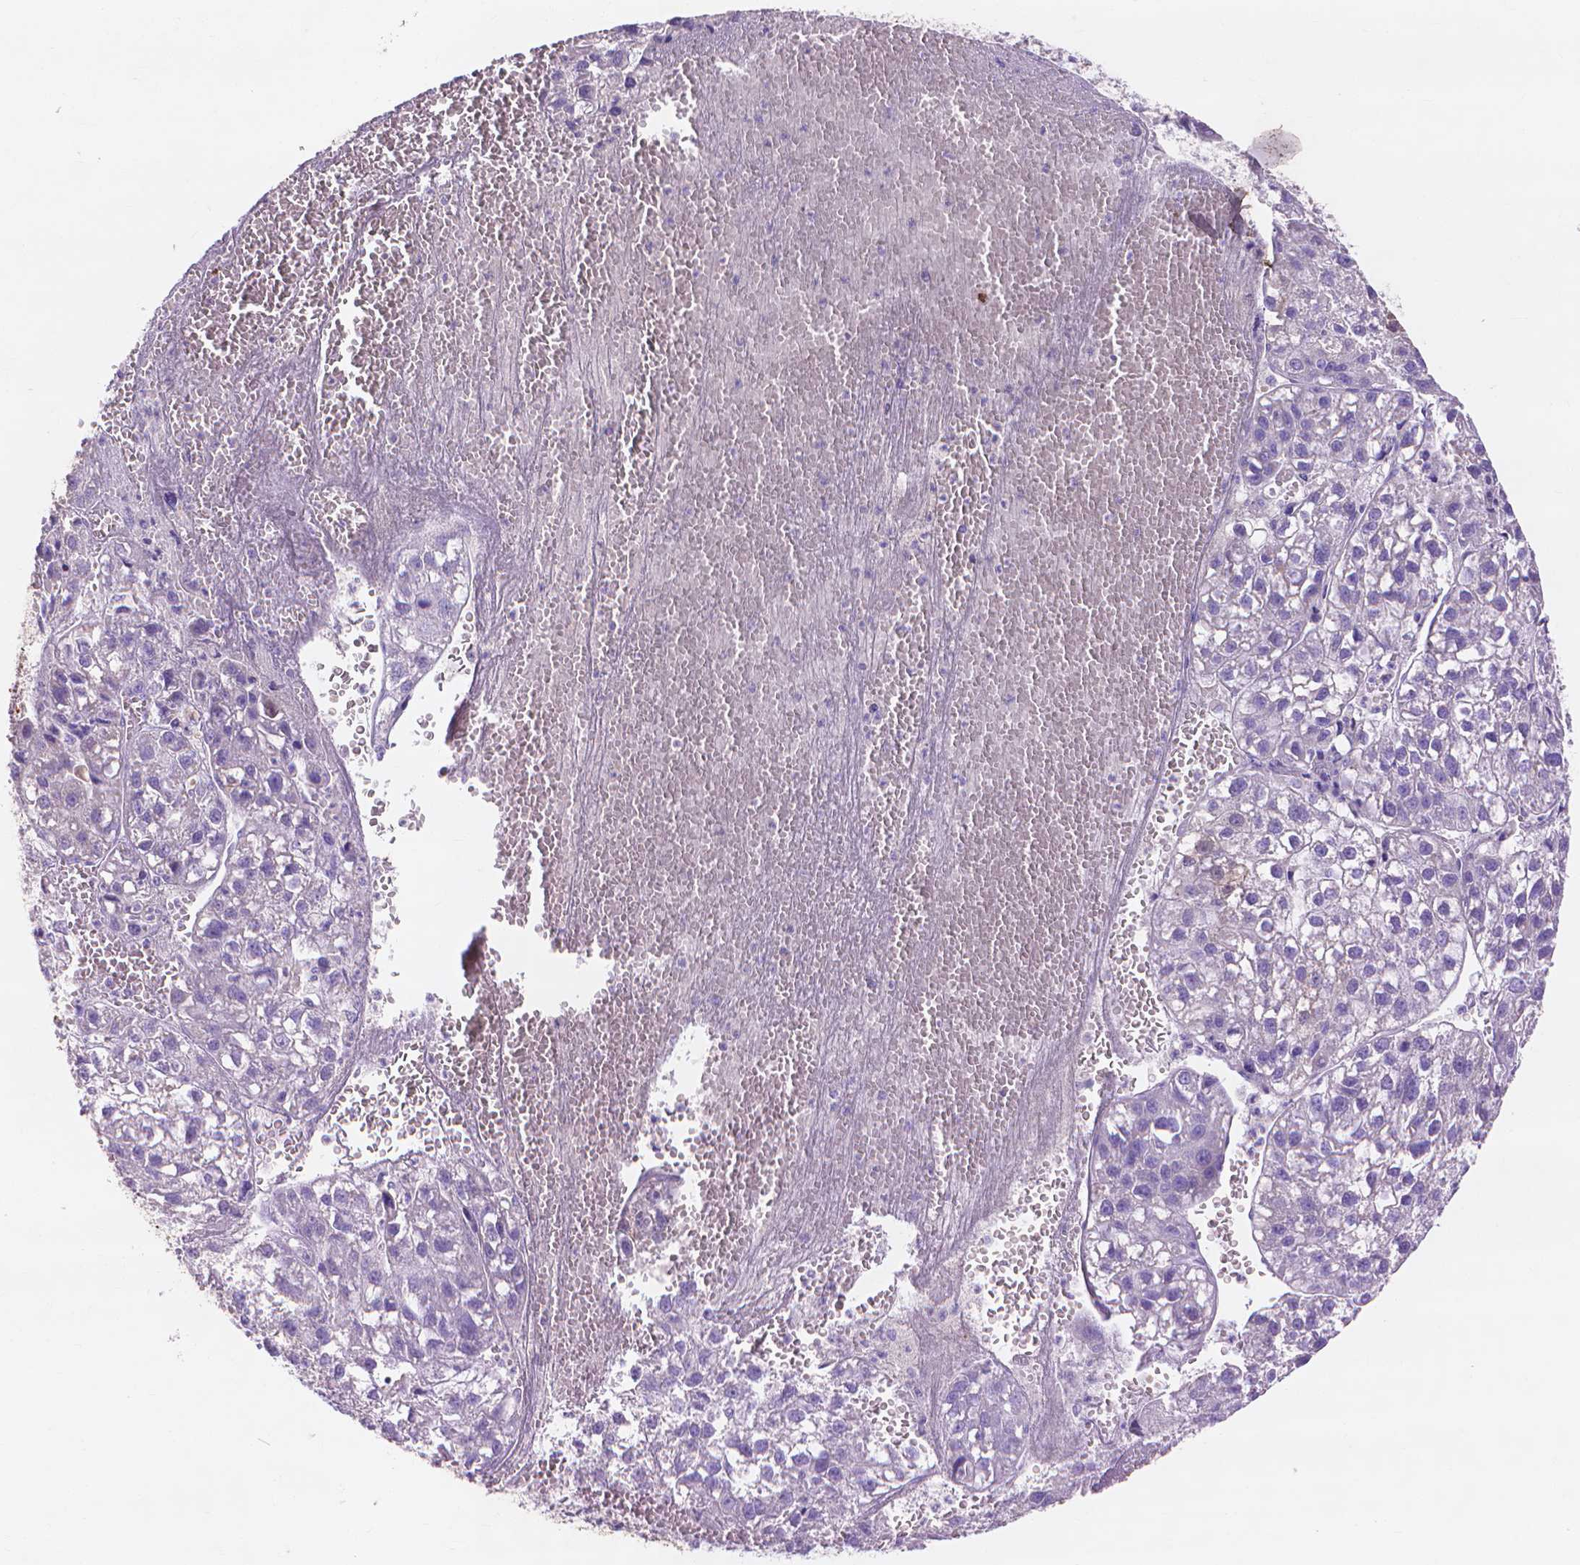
{"staining": {"intensity": "negative", "quantity": "none", "location": "none"}, "tissue": "liver cancer", "cell_type": "Tumor cells", "image_type": "cancer", "snomed": [{"axis": "morphology", "description": "Carcinoma, Hepatocellular, NOS"}, {"axis": "topography", "description": "Liver"}], "caption": "The micrograph exhibits no staining of tumor cells in liver cancer.", "gene": "MMP11", "patient": {"sex": "female", "age": 70}}